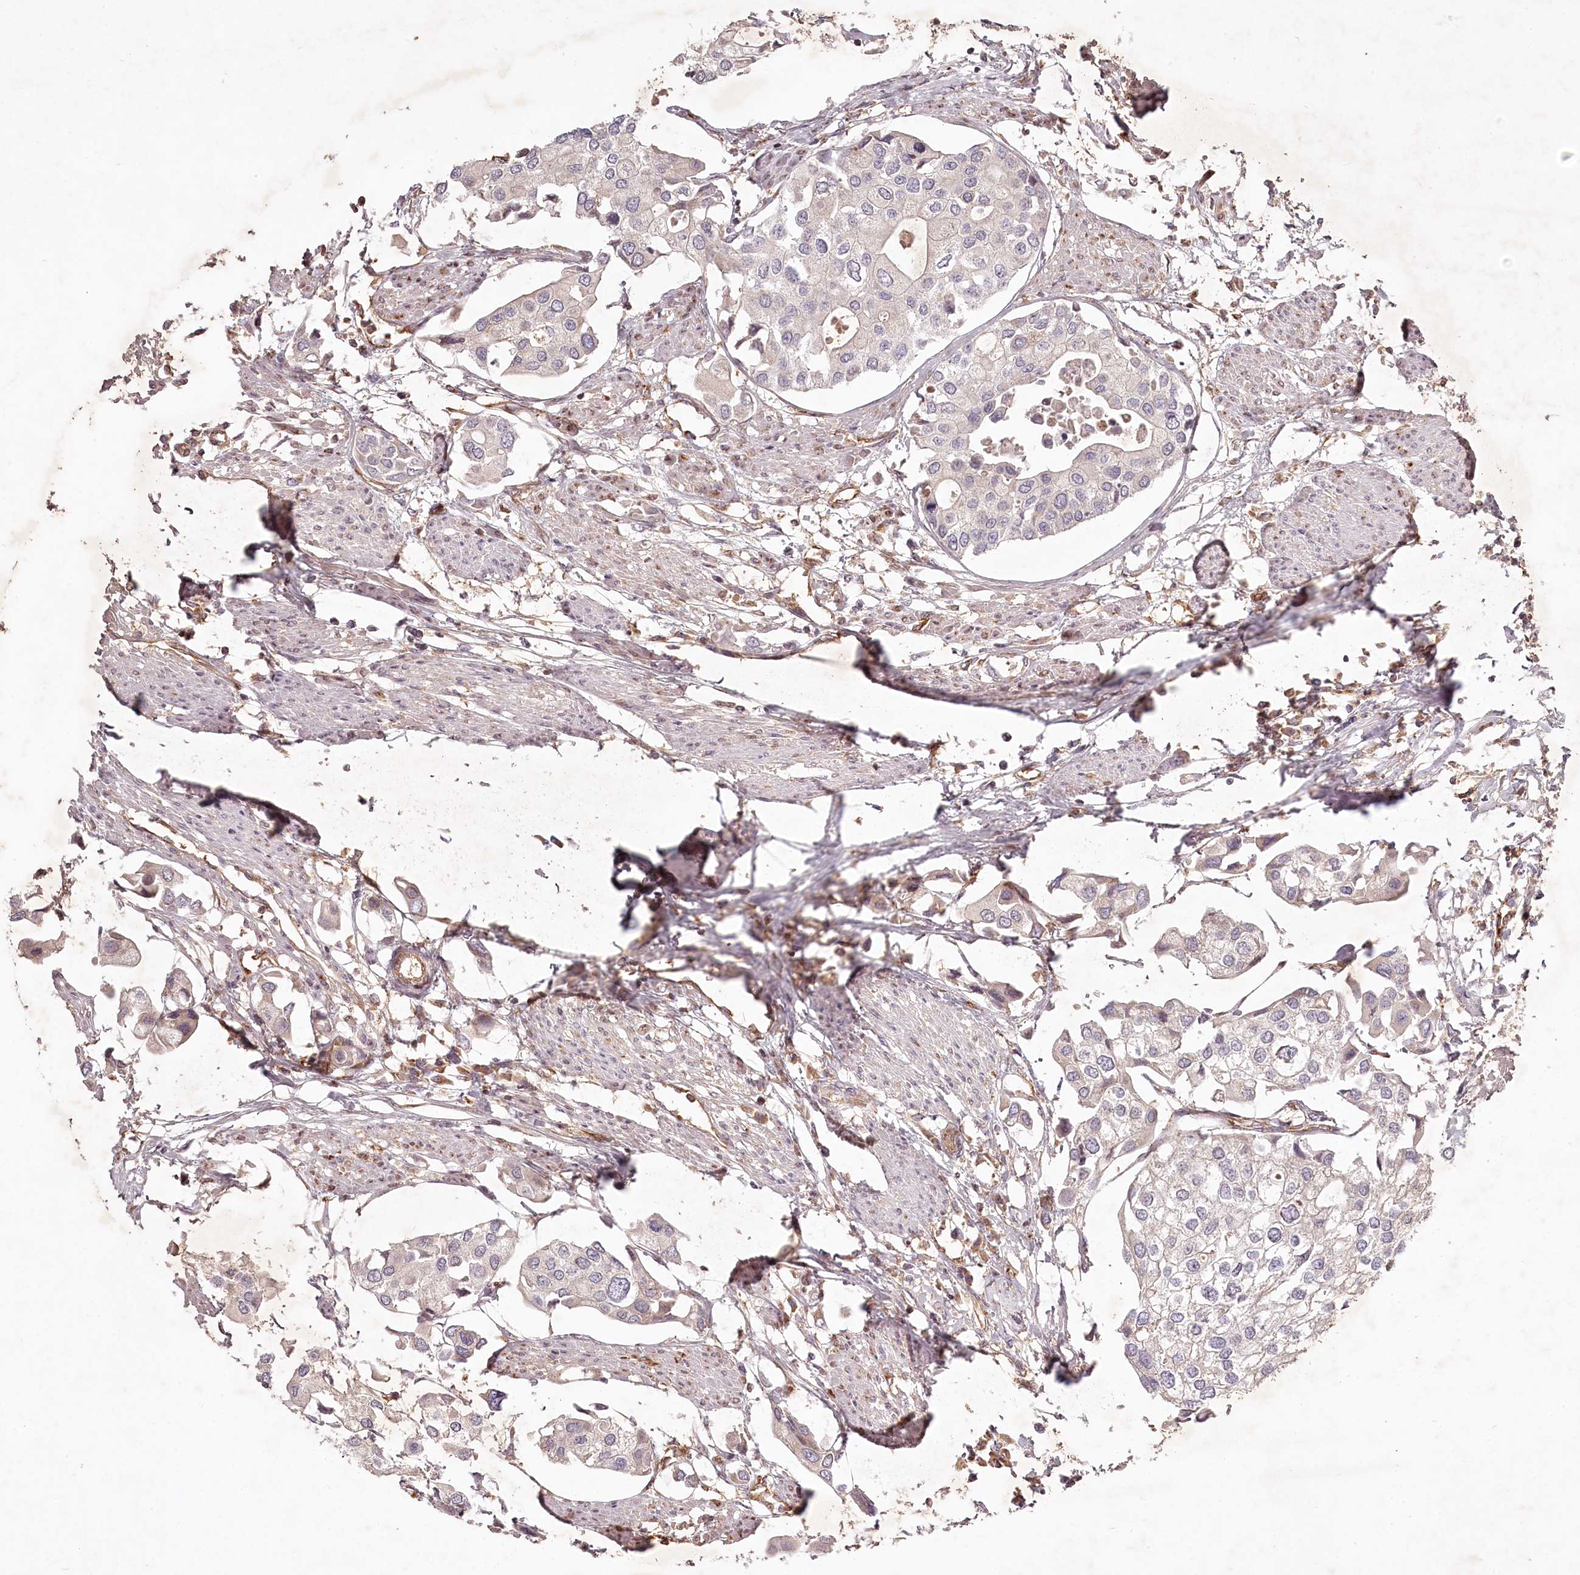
{"staining": {"intensity": "negative", "quantity": "none", "location": "none"}, "tissue": "urothelial cancer", "cell_type": "Tumor cells", "image_type": "cancer", "snomed": [{"axis": "morphology", "description": "Urothelial carcinoma, High grade"}, {"axis": "topography", "description": "Urinary bladder"}], "caption": "DAB immunohistochemical staining of human urothelial carcinoma (high-grade) demonstrates no significant expression in tumor cells.", "gene": "TMIE", "patient": {"sex": "male", "age": 64}}